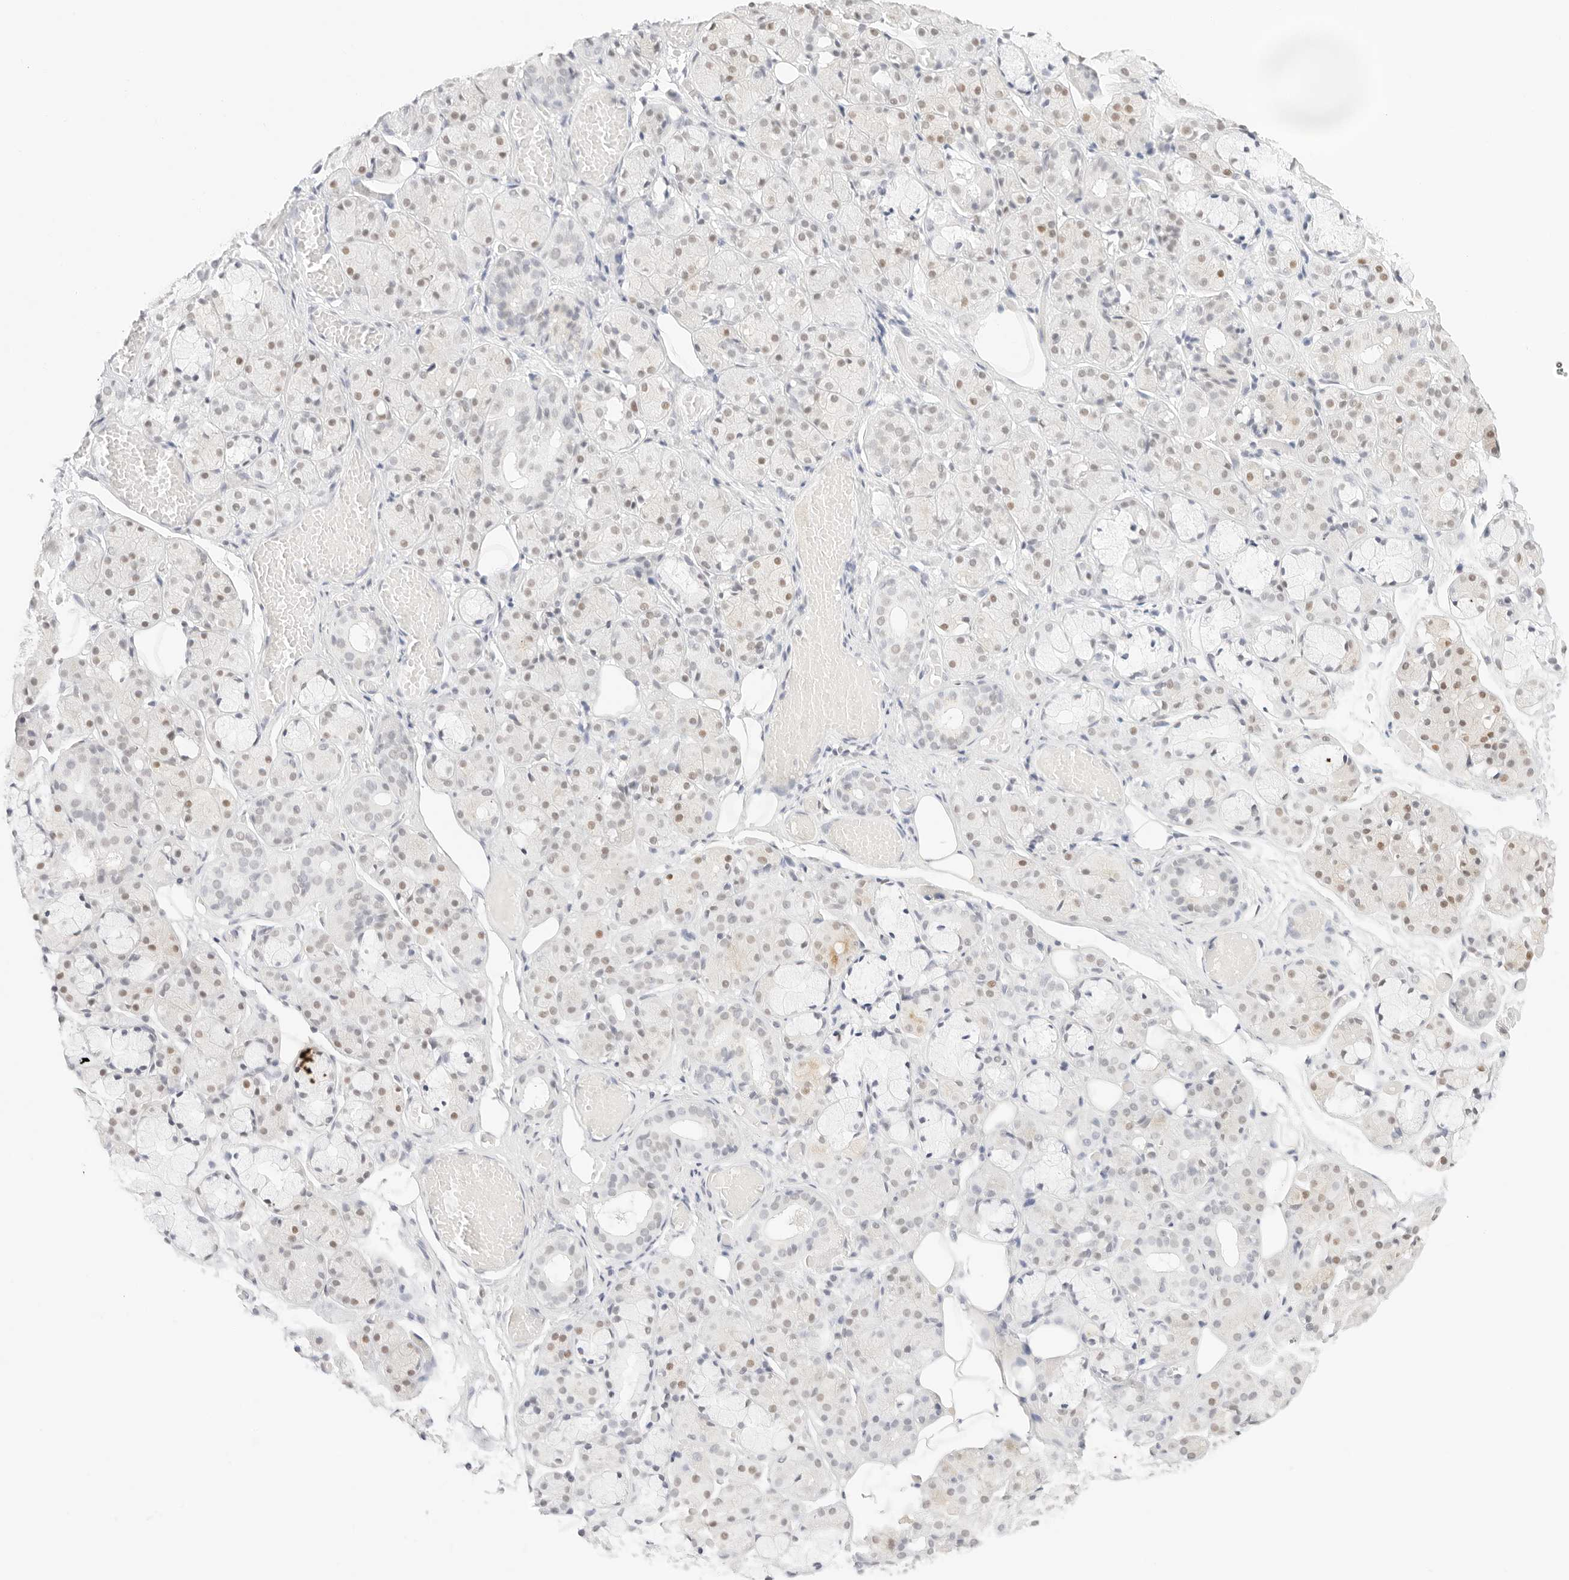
{"staining": {"intensity": "weak", "quantity": "25%-75%", "location": "nuclear"}, "tissue": "salivary gland", "cell_type": "Glandular cells", "image_type": "normal", "snomed": [{"axis": "morphology", "description": "Normal tissue, NOS"}, {"axis": "topography", "description": "Salivary gland"}], "caption": "IHC of unremarkable salivary gland demonstrates low levels of weak nuclear expression in approximately 25%-75% of glandular cells. (Stains: DAB (3,3'-diaminobenzidine) in brown, nuclei in blue, Microscopy: brightfield microscopy at high magnification).", "gene": "FBLN5", "patient": {"sex": "male", "age": 63}}